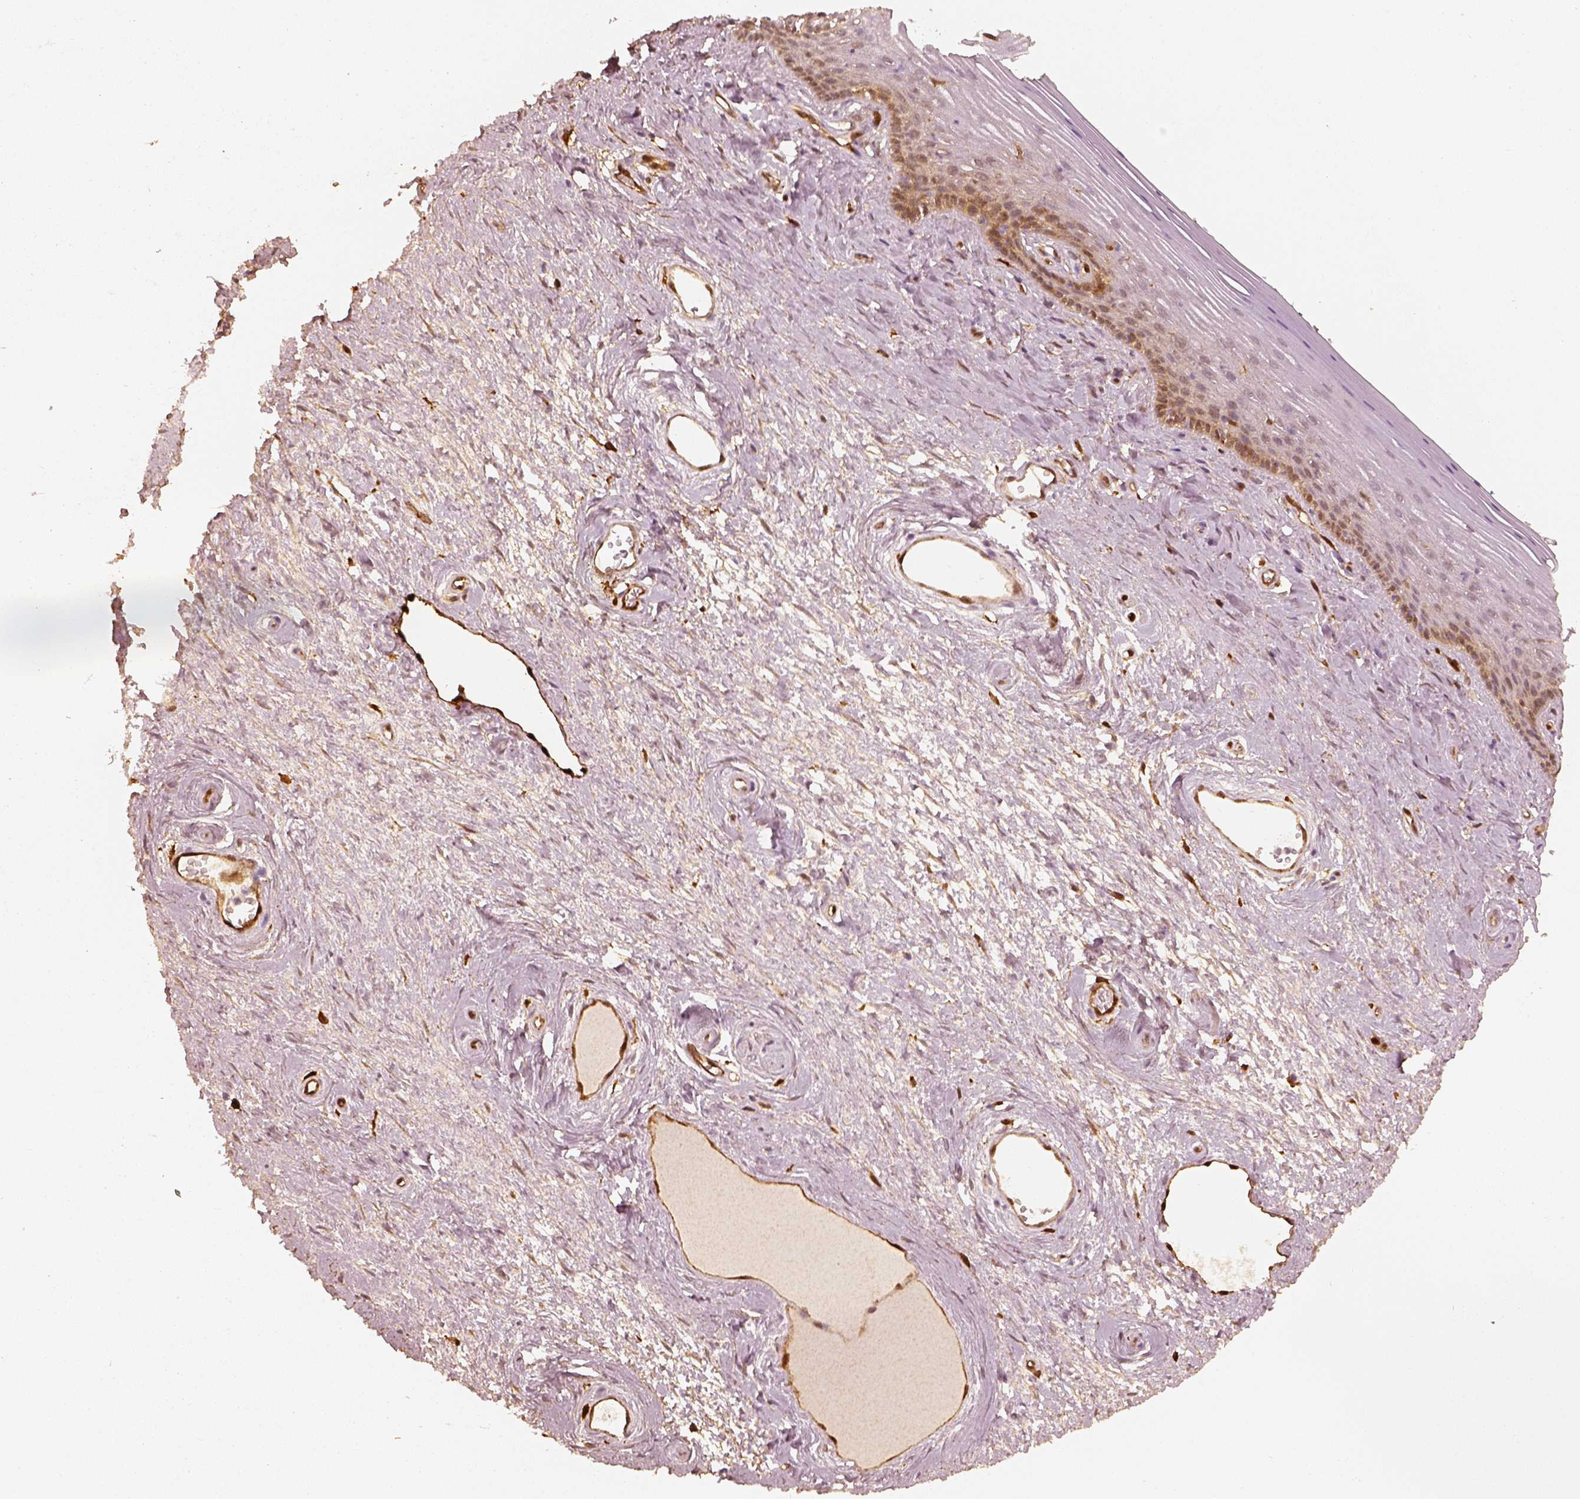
{"staining": {"intensity": "moderate", "quantity": "25%-75%", "location": "cytoplasmic/membranous"}, "tissue": "vagina", "cell_type": "Squamous epithelial cells", "image_type": "normal", "snomed": [{"axis": "morphology", "description": "Normal tissue, NOS"}, {"axis": "topography", "description": "Vagina"}], "caption": "Protein expression analysis of normal human vagina reveals moderate cytoplasmic/membranous positivity in approximately 25%-75% of squamous epithelial cells. The staining is performed using DAB brown chromogen to label protein expression. The nuclei are counter-stained blue using hematoxylin.", "gene": "FSCN1", "patient": {"sex": "female", "age": 45}}